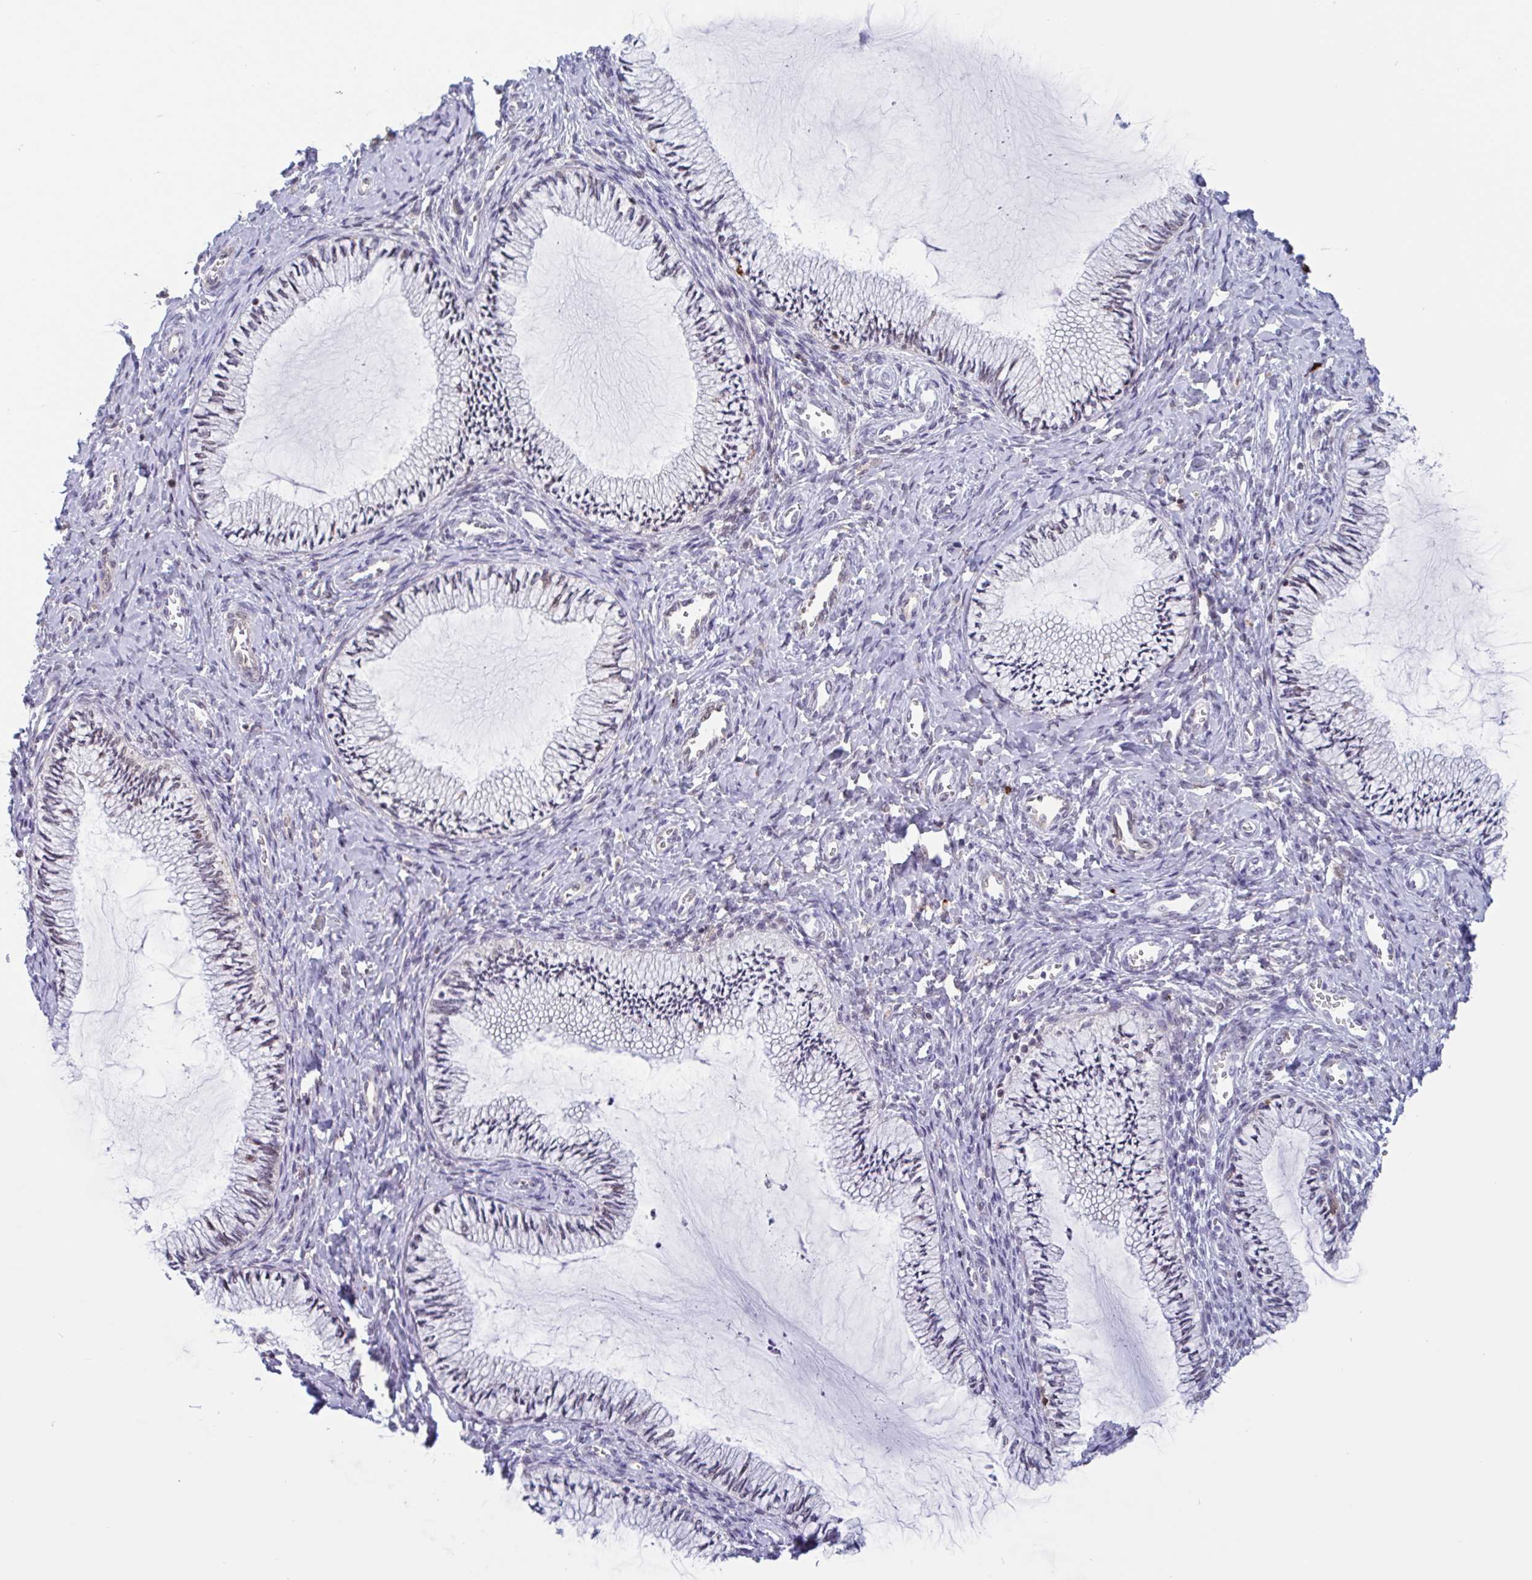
{"staining": {"intensity": "moderate", "quantity": "<25%", "location": "cytoplasmic/membranous,nuclear"}, "tissue": "cervix", "cell_type": "Glandular cells", "image_type": "normal", "snomed": [{"axis": "morphology", "description": "Normal tissue, NOS"}, {"axis": "topography", "description": "Cervix"}], "caption": "Cervix stained with IHC shows moderate cytoplasmic/membranous,nuclear positivity in approximately <25% of glandular cells. (brown staining indicates protein expression, while blue staining denotes nuclei).", "gene": "PLG", "patient": {"sex": "female", "age": 24}}